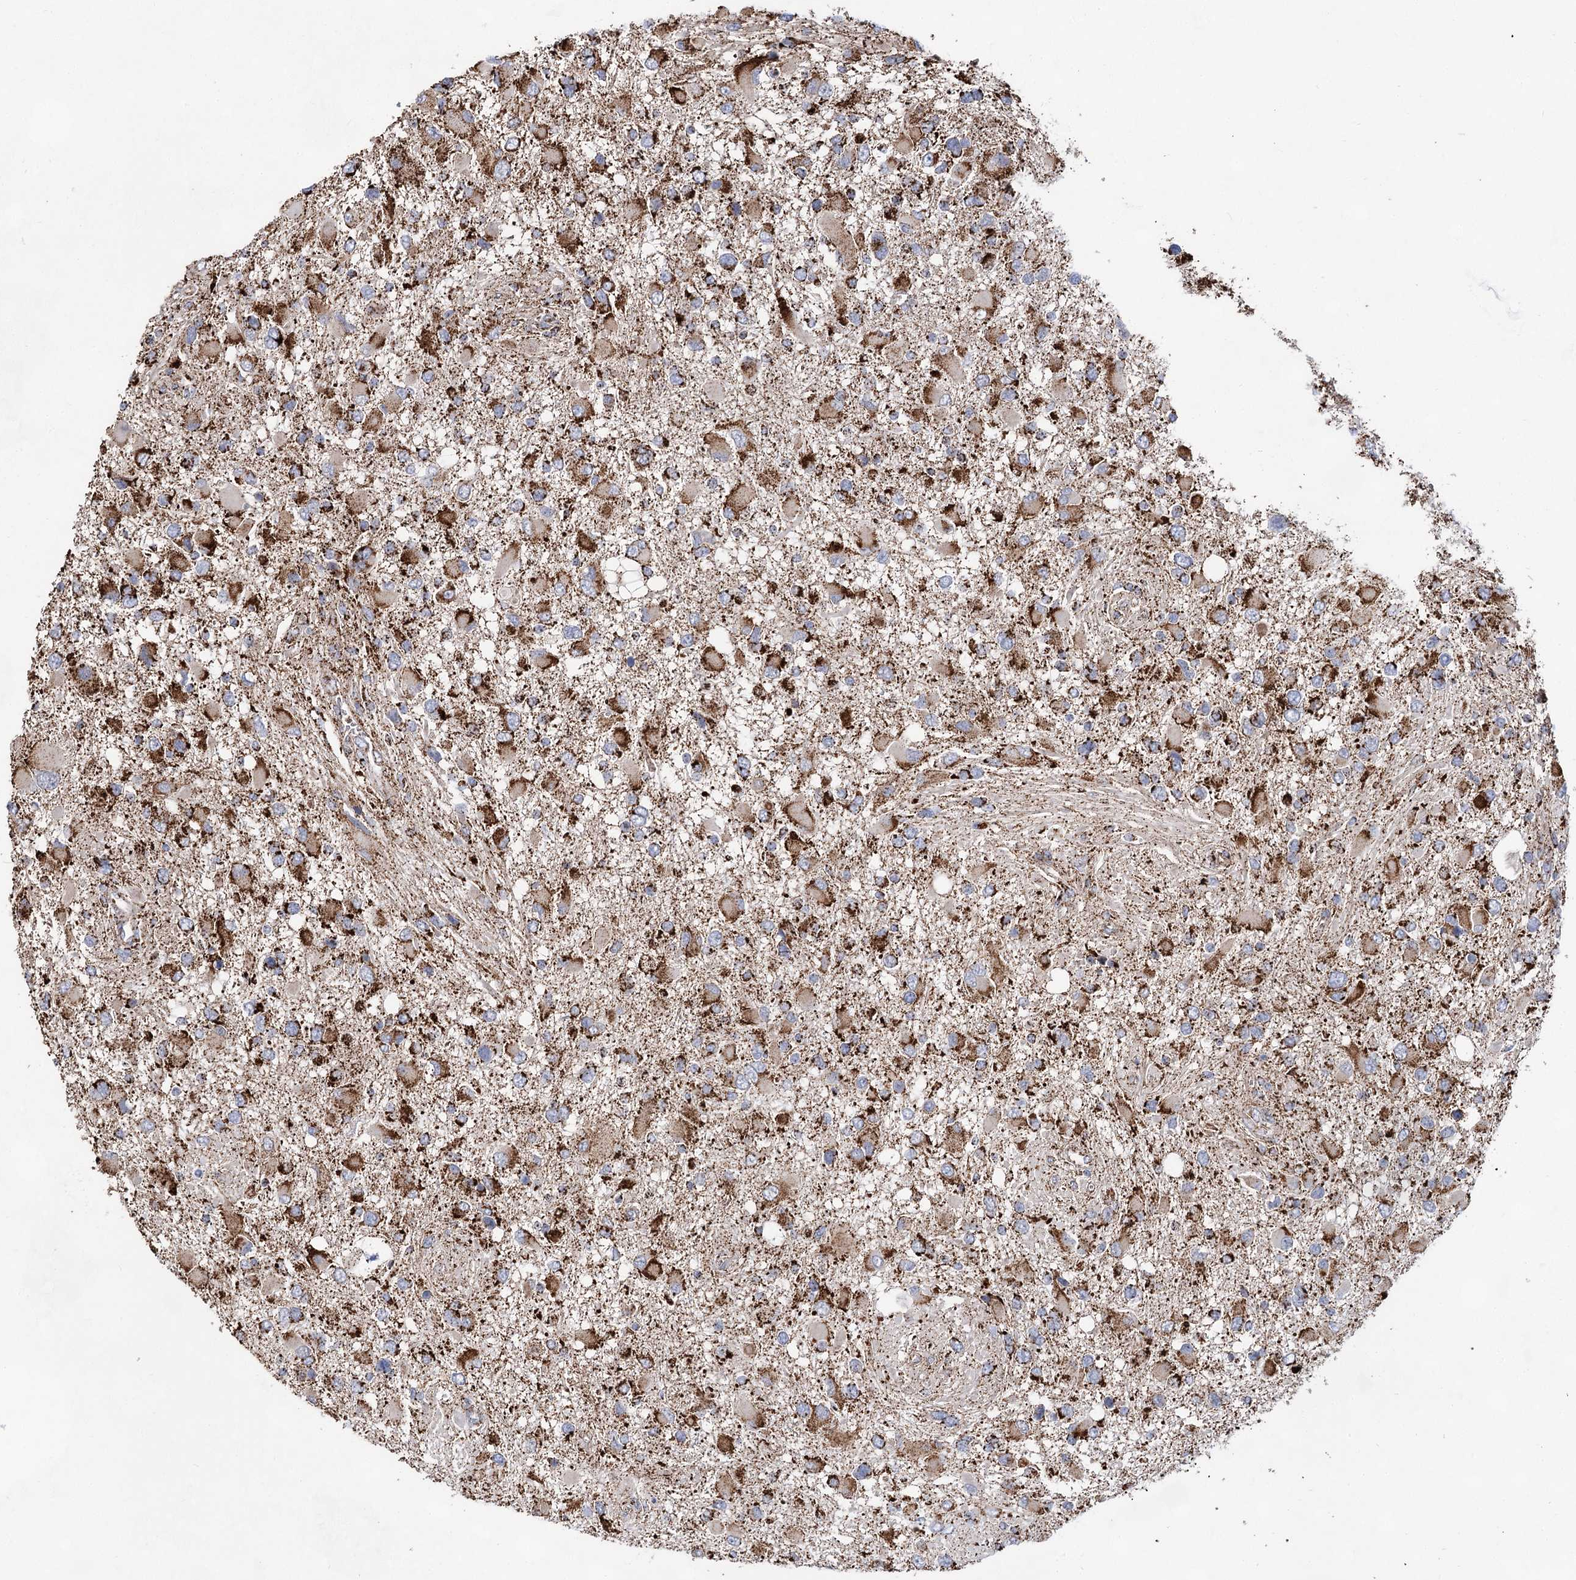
{"staining": {"intensity": "strong", "quantity": "25%-75%", "location": "cytoplasmic/membranous"}, "tissue": "glioma", "cell_type": "Tumor cells", "image_type": "cancer", "snomed": [{"axis": "morphology", "description": "Glioma, malignant, High grade"}, {"axis": "topography", "description": "Brain"}], "caption": "Strong cytoplasmic/membranous positivity for a protein is seen in approximately 25%-75% of tumor cells of glioma using immunohistochemistry (IHC).", "gene": "NADK2", "patient": {"sex": "male", "age": 53}}